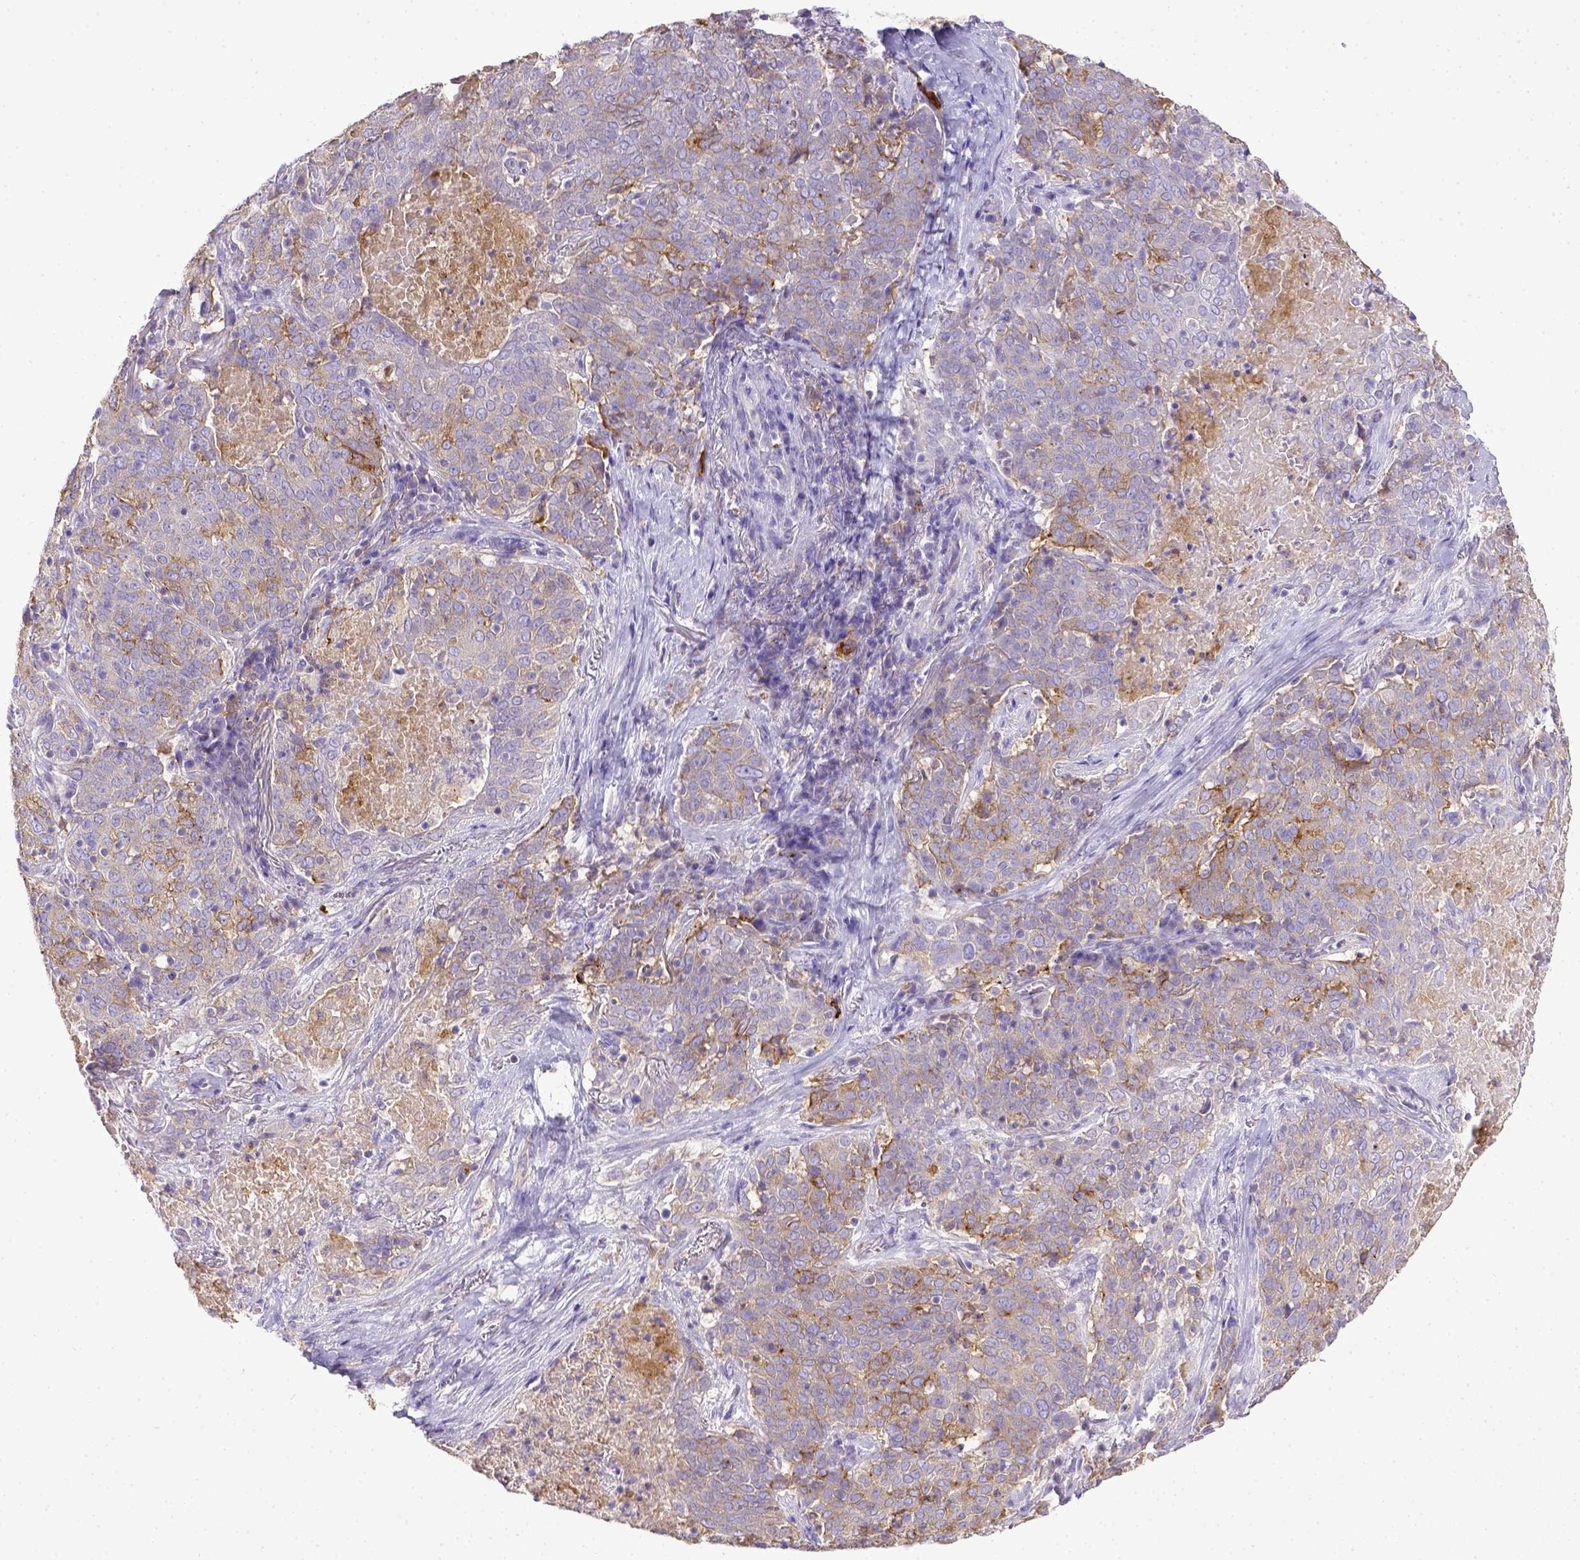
{"staining": {"intensity": "weak", "quantity": "25%-75%", "location": "cytoplasmic/membranous"}, "tissue": "lung cancer", "cell_type": "Tumor cells", "image_type": "cancer", "snomed": [{"axis": "morphology", "description": "Squamous cell carcinoma, NOS"}, {"axis": "topography", "description": "Lung"}], "caption": "A histopathology image of lung cancer stained for a protein exhibits weak cytoplasmic/membranous brown staining in tumor cells.", "gene": "CD40", "patient": {"sex": "male", "age": 82}}